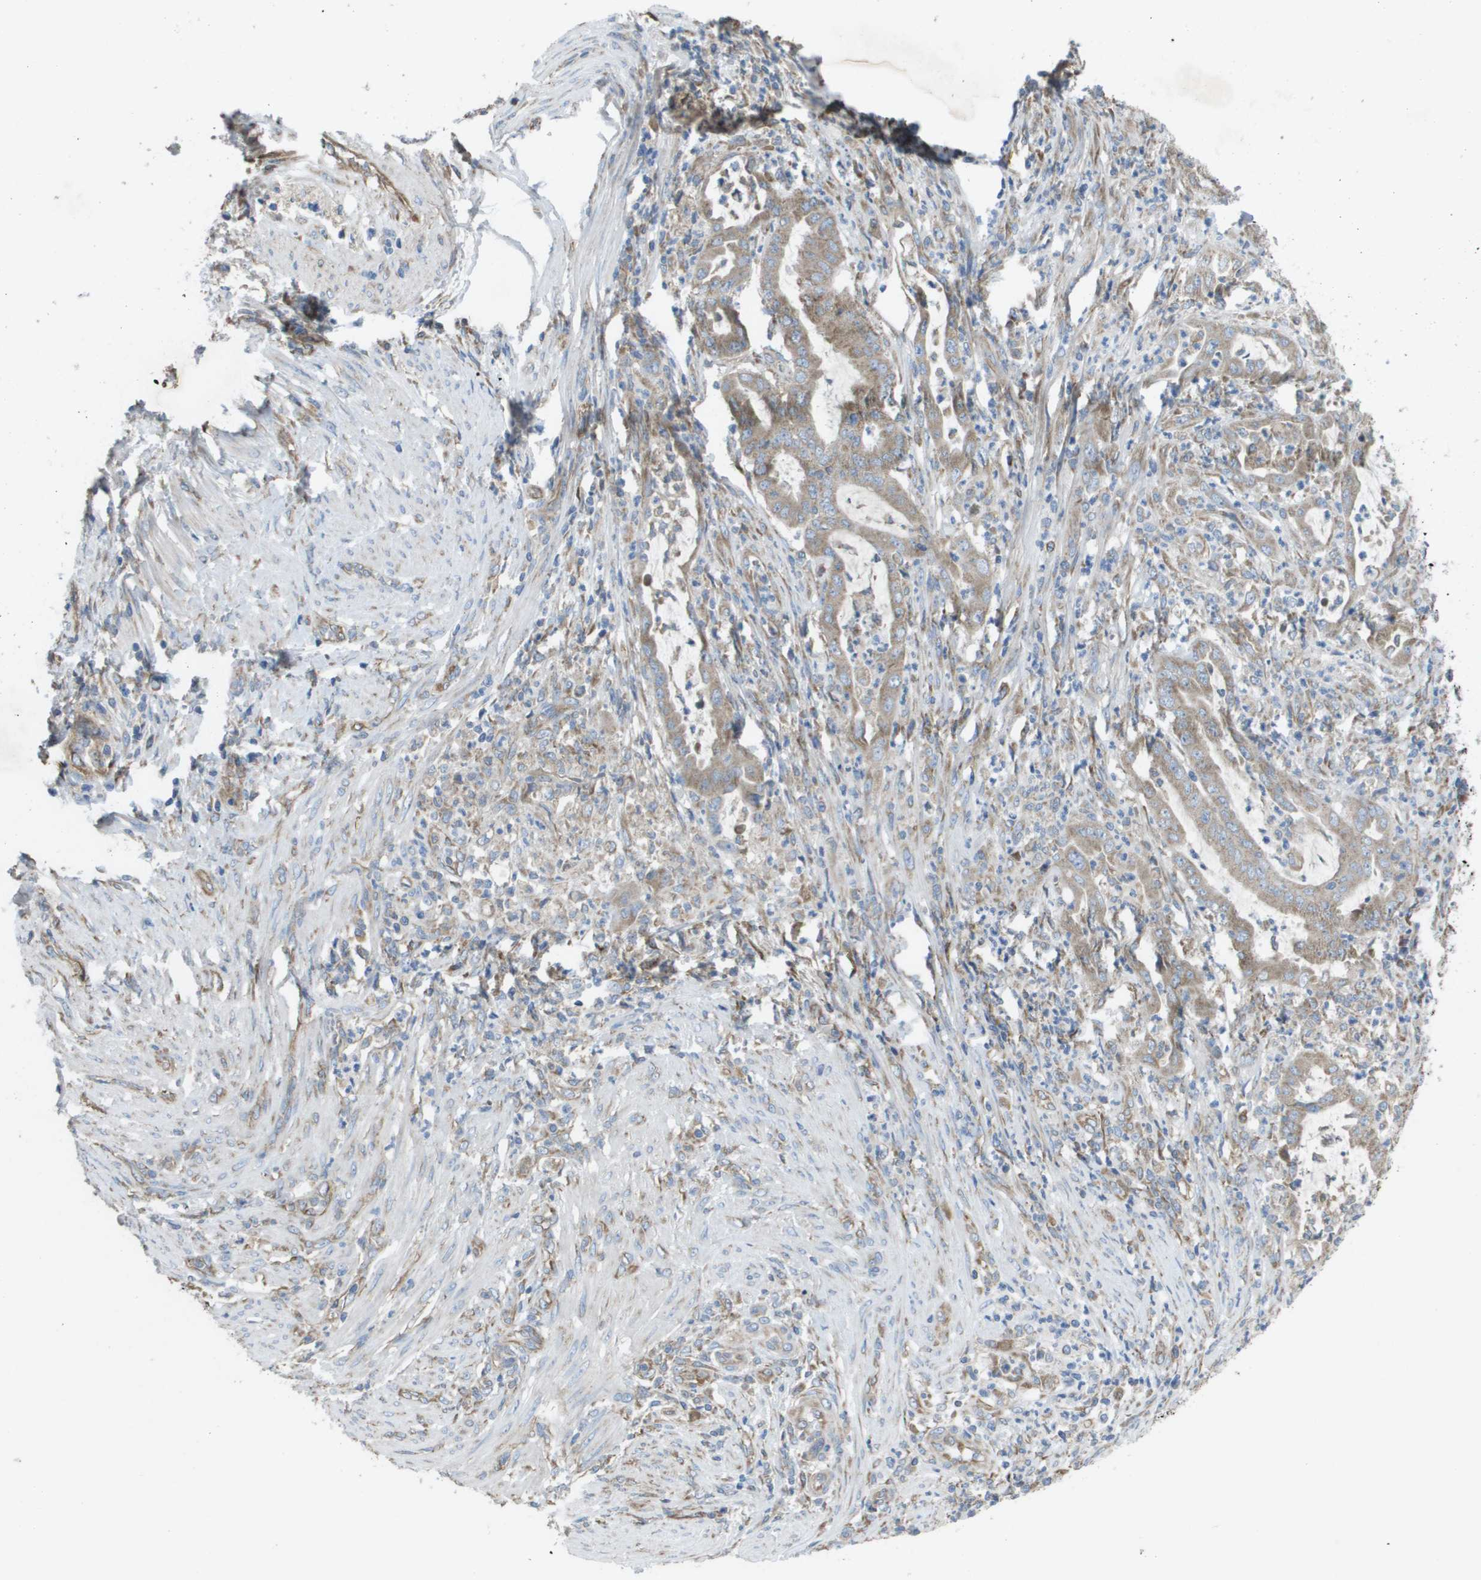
{"staining": {"intensity": "weak", "quantity": ">75%", "location": "cytoplasmic/membranous"}, "tissue": "endometrial cancer", "cell_type": "Tumor cells", "image_type": "cancer", "snomed": [{"axis": "morphology", "description": "Adenocarcinoma, NOS"}, {"axis": "topography", "description": "Endometrium"}], "caption": "Immunohistochemical staining of human endometrial adenocarcinoma exhibits low levels of weak cytoplasmic/membranous staining in about >75% of tumor cells.", "gene": "CLCN2", "patient": {"sex": "female", "age": 70}}